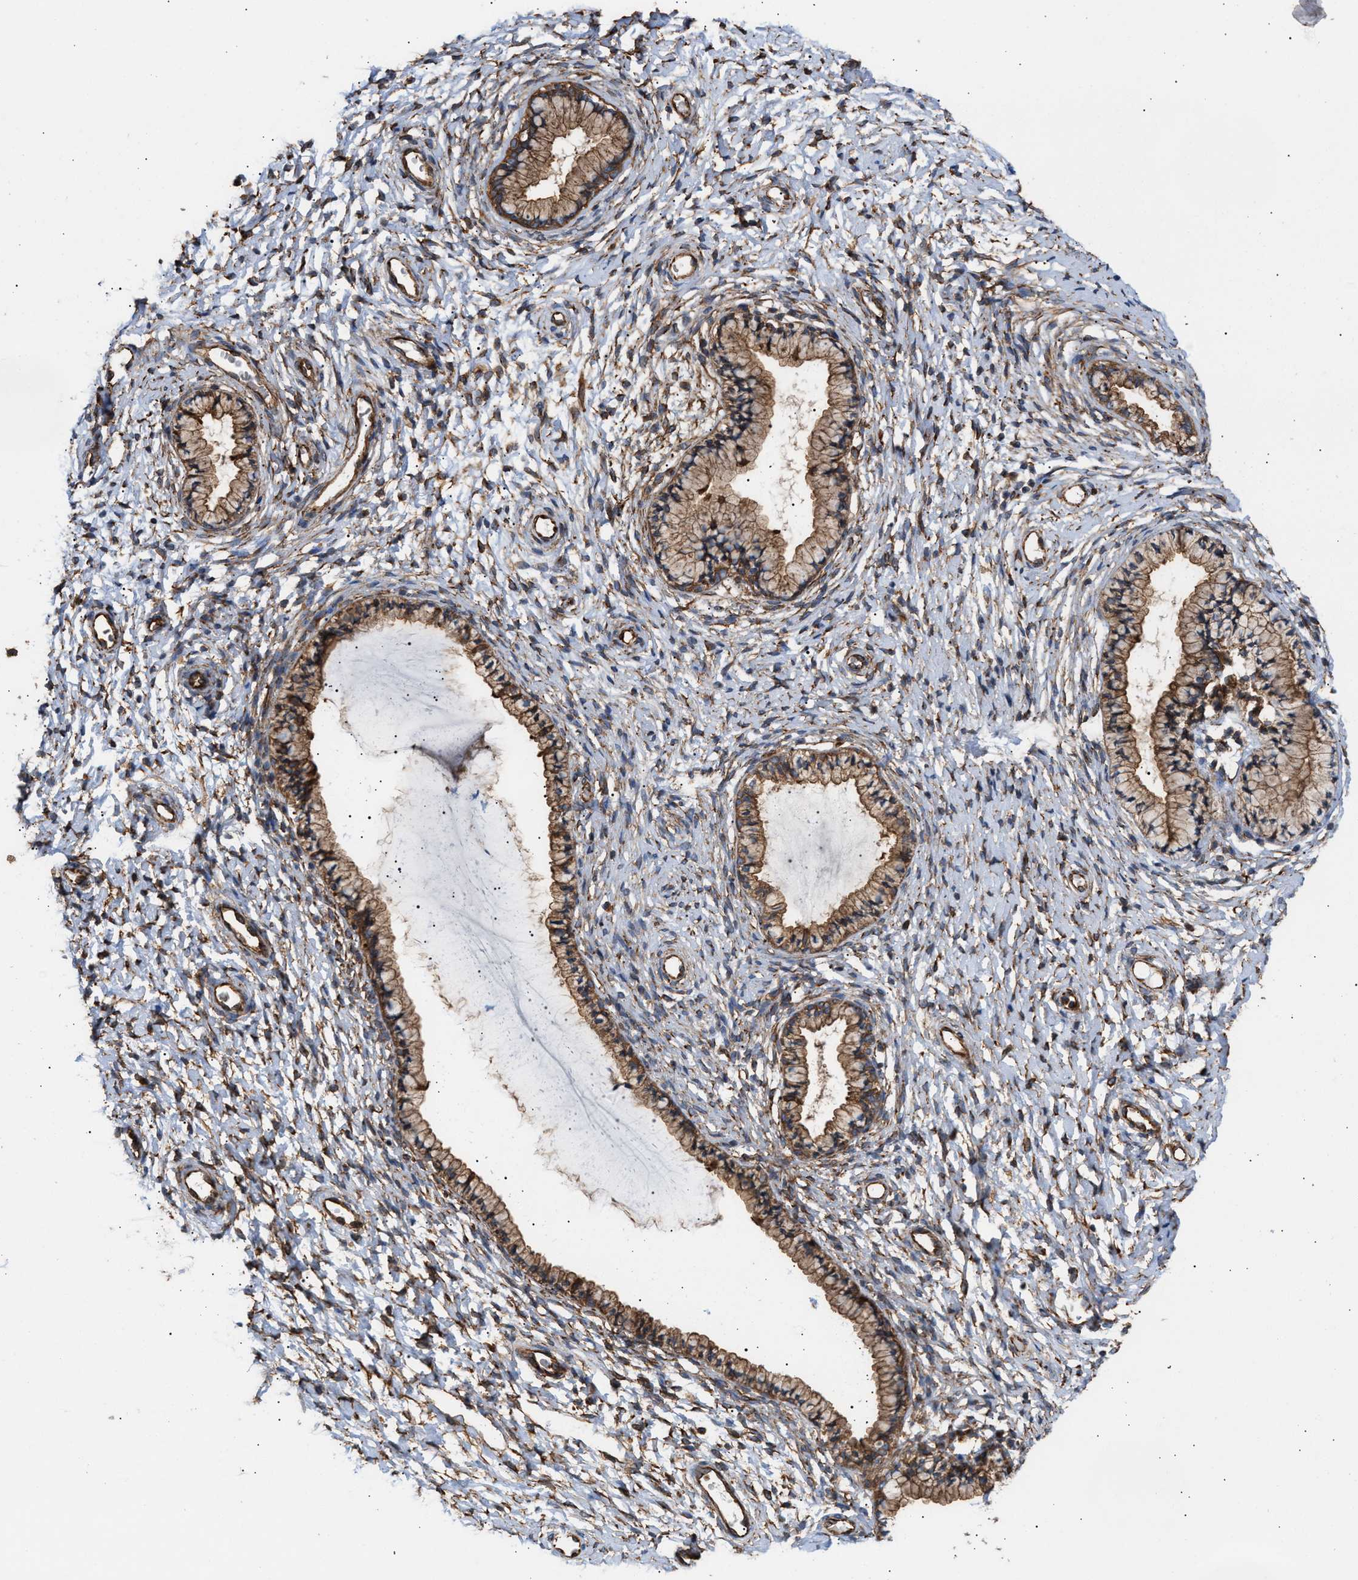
{"staining": {"intensity": "weak", "quantity": ">75%", "location": "cytoplasmic/membranous"}, "tissue": "cervix", "cell_type": "Glandular cells", "image_type": "normal", "snomed": [{"axis": "morphology", "description": "Normal tissue, NOS"}, {"axis": "topography", "description": "Cervix"}], "caption": "Weak cytoplasmic/membranous staining is present in about >75% of glandular cells in benign cervix.", "gene": "EPS15L1", "patient": {"sex": "female", "age": 72}}